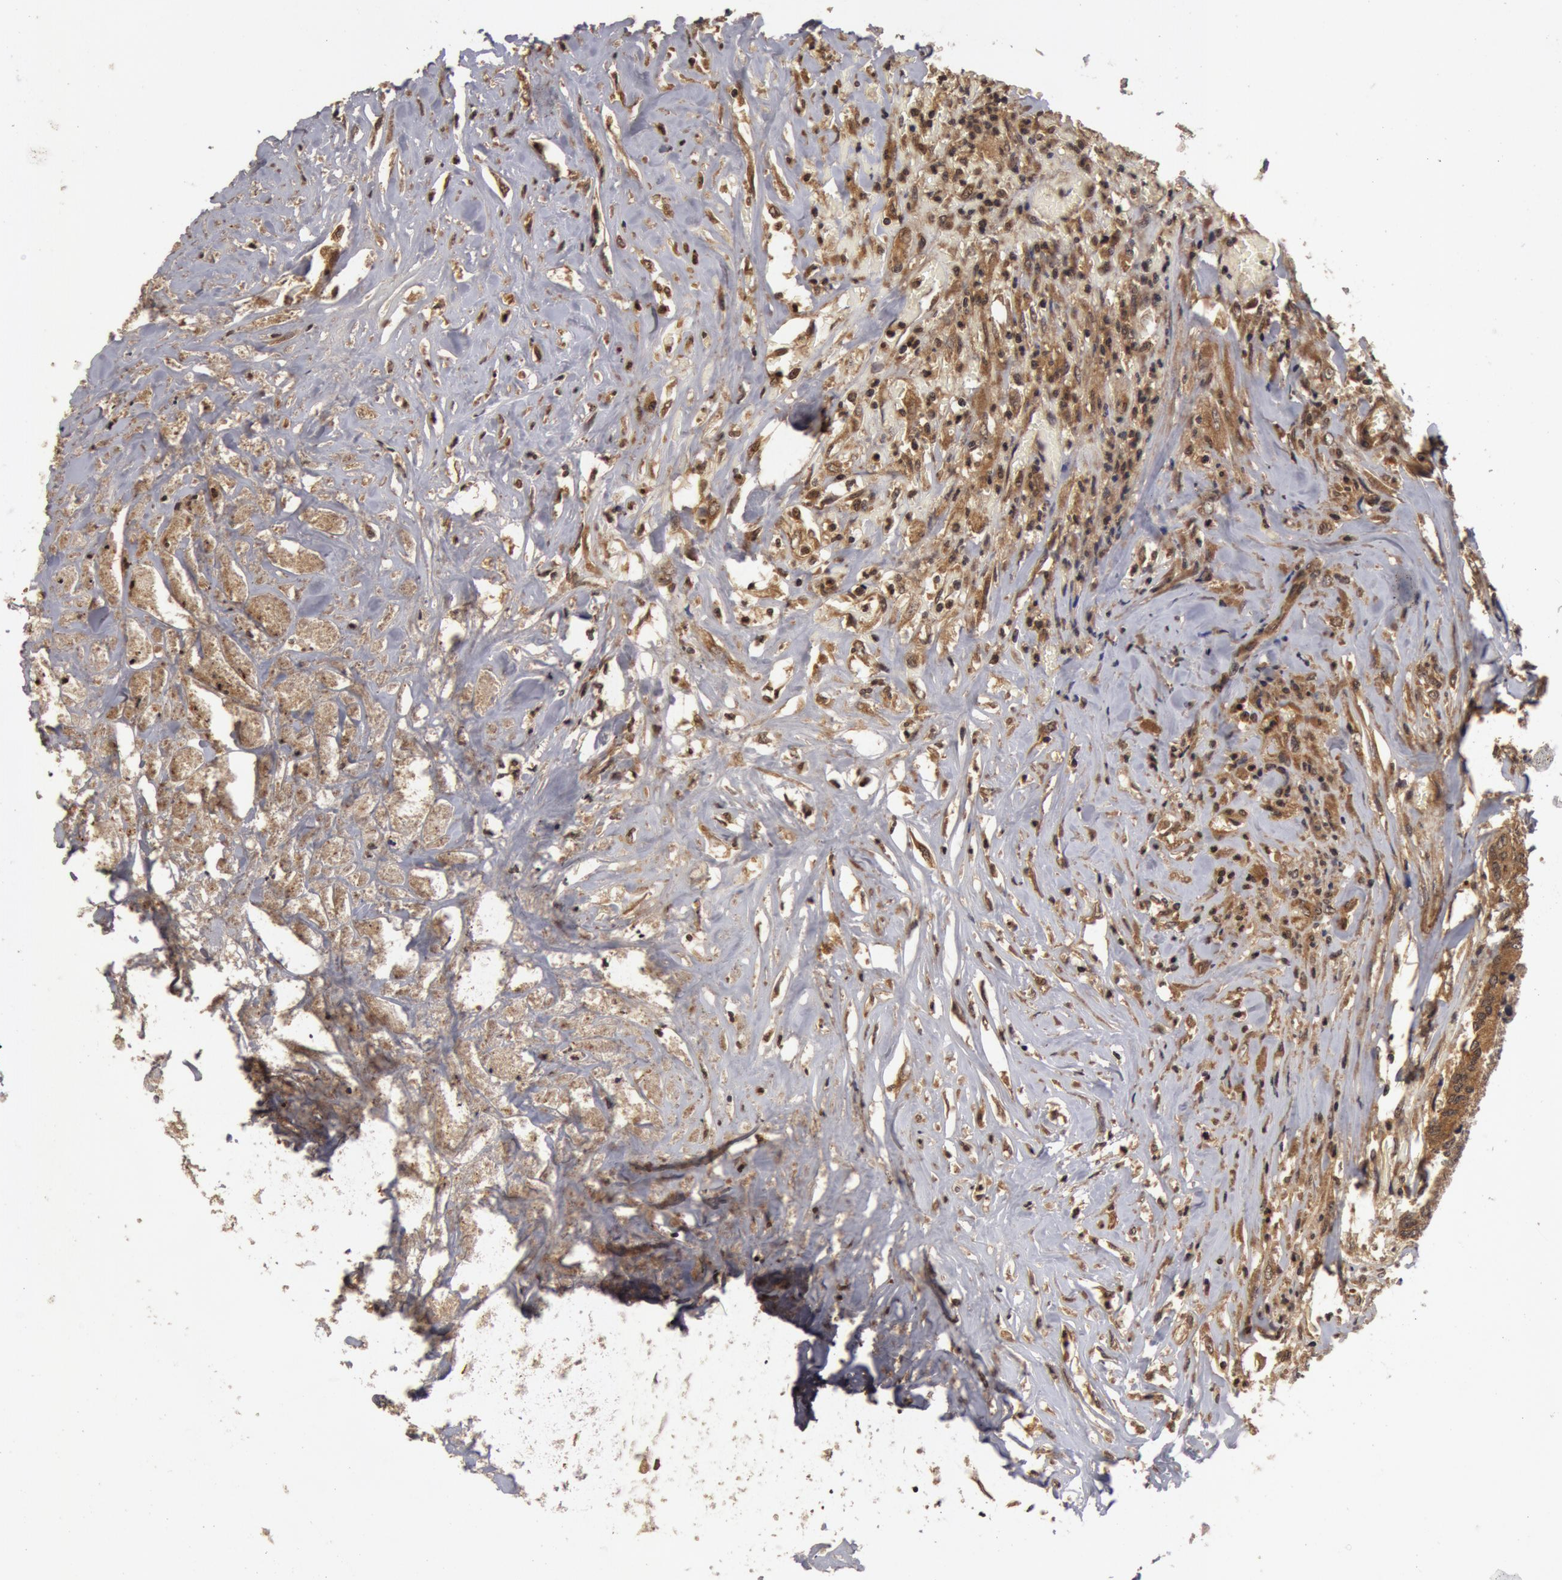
{"staining": {"intensity": "moderate", "quantity": ">75%", "location": "cytoplasmic/membranous"}, "tissue": "colorectal cancer", "cell_type": "Tumor cells", "image_type": "cancer", "snomed": [{"axis": "morphology", "description": "Adenocarcinoma, NOS"}, {"axis": "topography", "description": "Rectum"}], "caption": "Colorectal adenocarcinoma stained with a brown dye displays moderate cytoplasmic/membranous positive positivity in approximately >75% of tumor cells.", "gene": "BCHE", "patient": {"sex": "male", "age": 55}}